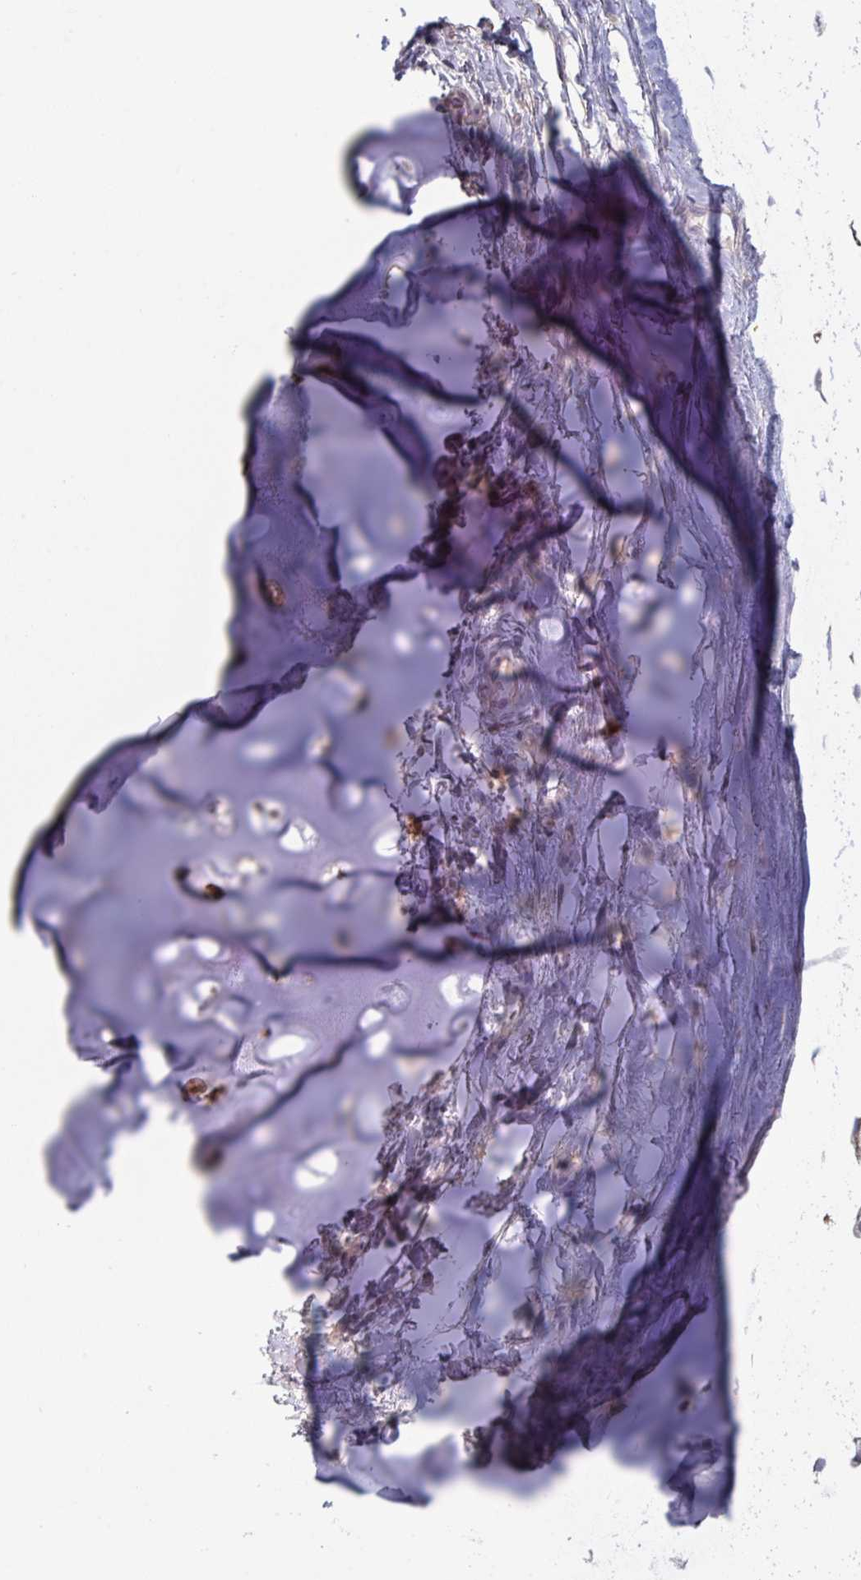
{"staining": {"intensity": "moderate", "quantity": ">75%", "location": "cytoplasmic/membranous"}, "tissue": "soft tissue", "cell_type": "Chondrocytes", "image_type": "normal", "snomed": [{"axis": "morphology", "description": "Normal tissue, NOS"}, {"axis": "topography", "description": "Cartilage tissue"}, {"axis": "topography", "description": "Bronchus"}], "caption": "Brown immunohistochemical staining in benign human soft tissue shows moderate cytoplasmic/membranous staining in approximately >75% of chondrocytes. Immunohistochemistry (ihc) stains the protein in brown and the nuclei are stained blue.", "gene": "STK26", "patient": {"sex": "male", "age": 64}}